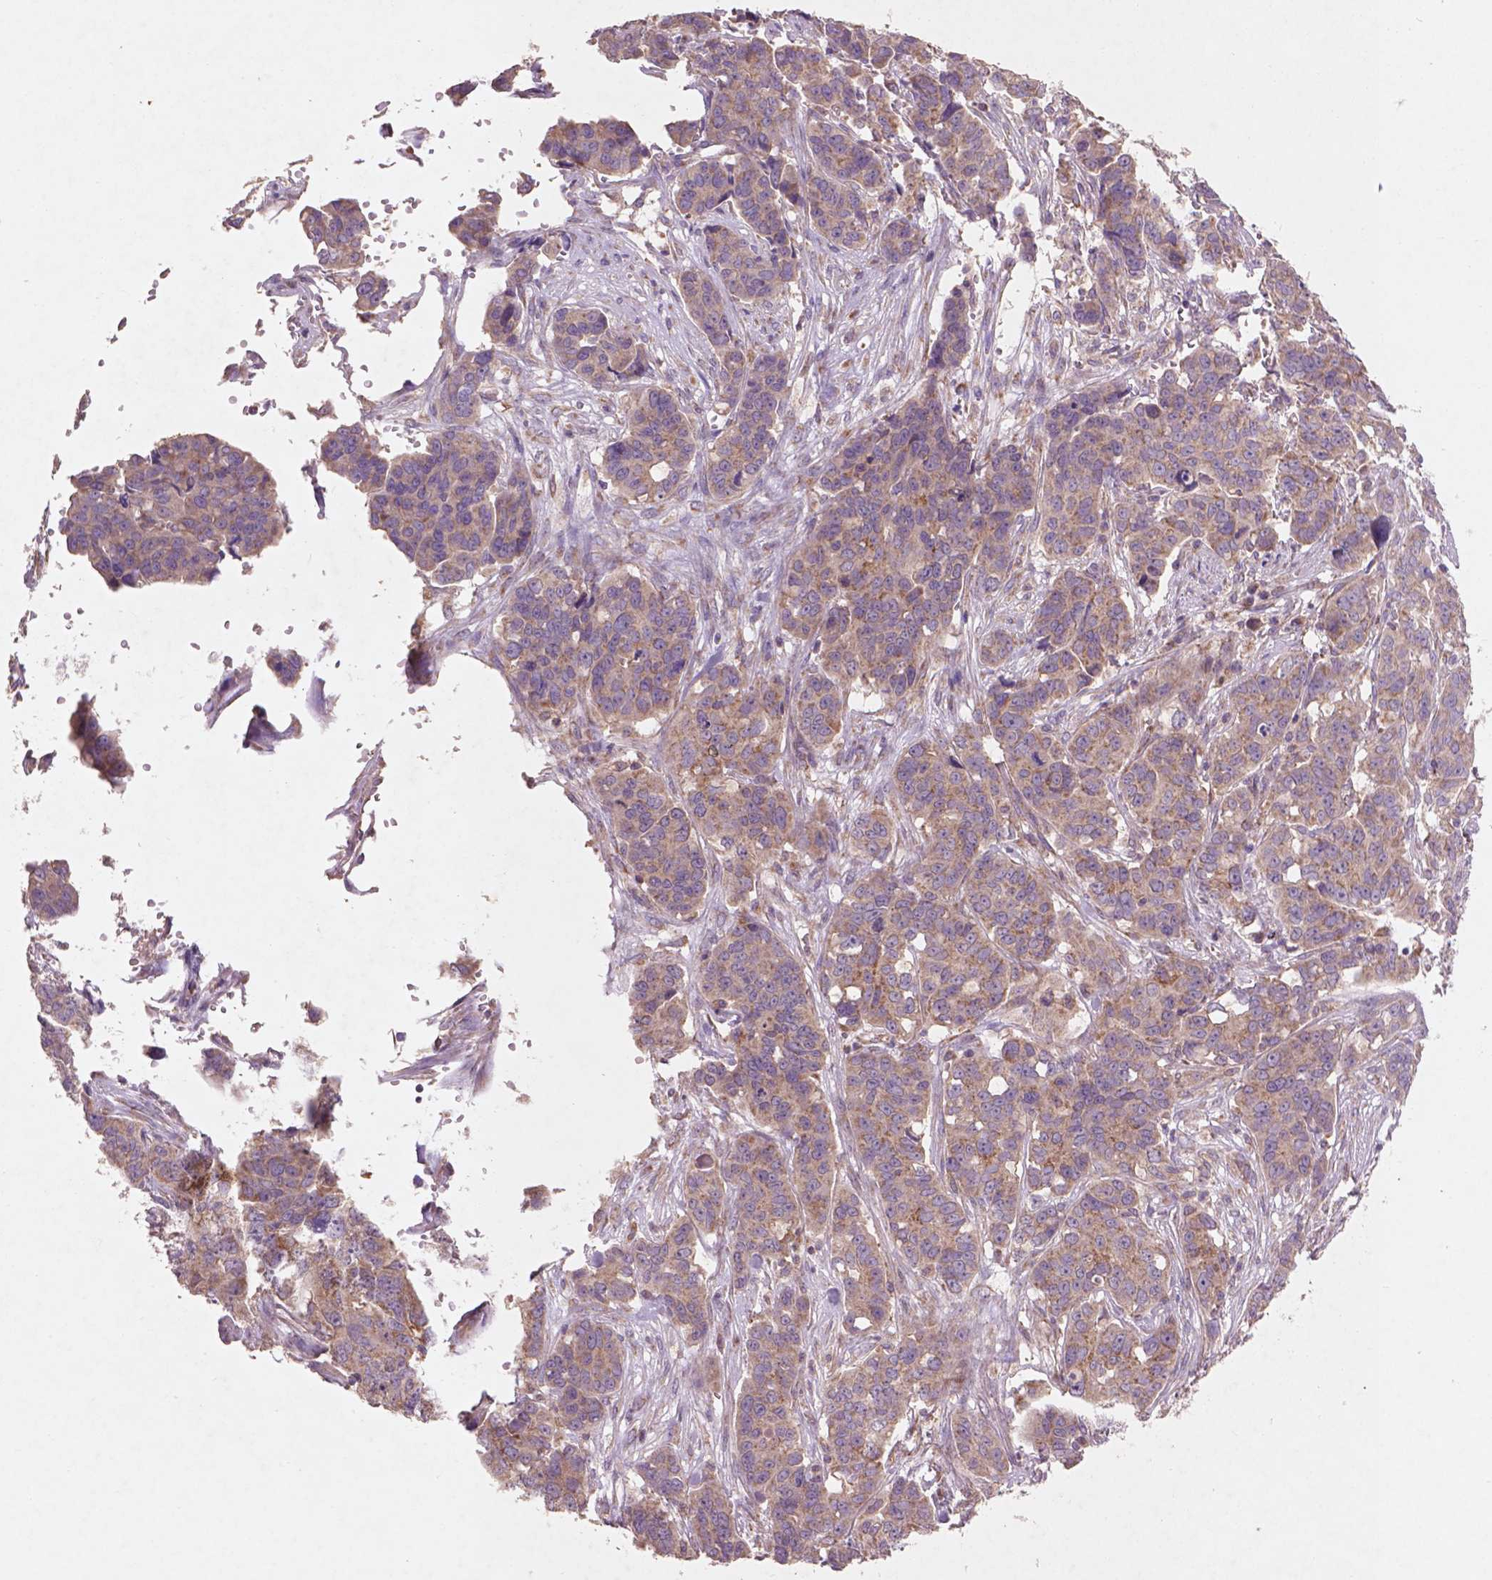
{"staining": {"intensity": "weak", "quantity": ">75%", "location": "cytoplasmic/membranous"}, "tissue": "ovarian cancer", "cell_type": "Tumor cells", "image_type": "cancer", "snomed": [{"axis": "morphology", "description": "Carcinoma, endometroid"}, {"axis": "topography", "description": "Ovary"}], "caption": "Ovarian cancer (endometroid carcinoma) tissue demonstrates weak cytoplasmic/membranous positivity in about >75% of tumor cells (Brightfield microscopy of DAB IHC at high magnification).", "gene": "NLRX1", "patient": {"sex": "female", "age": 78}}